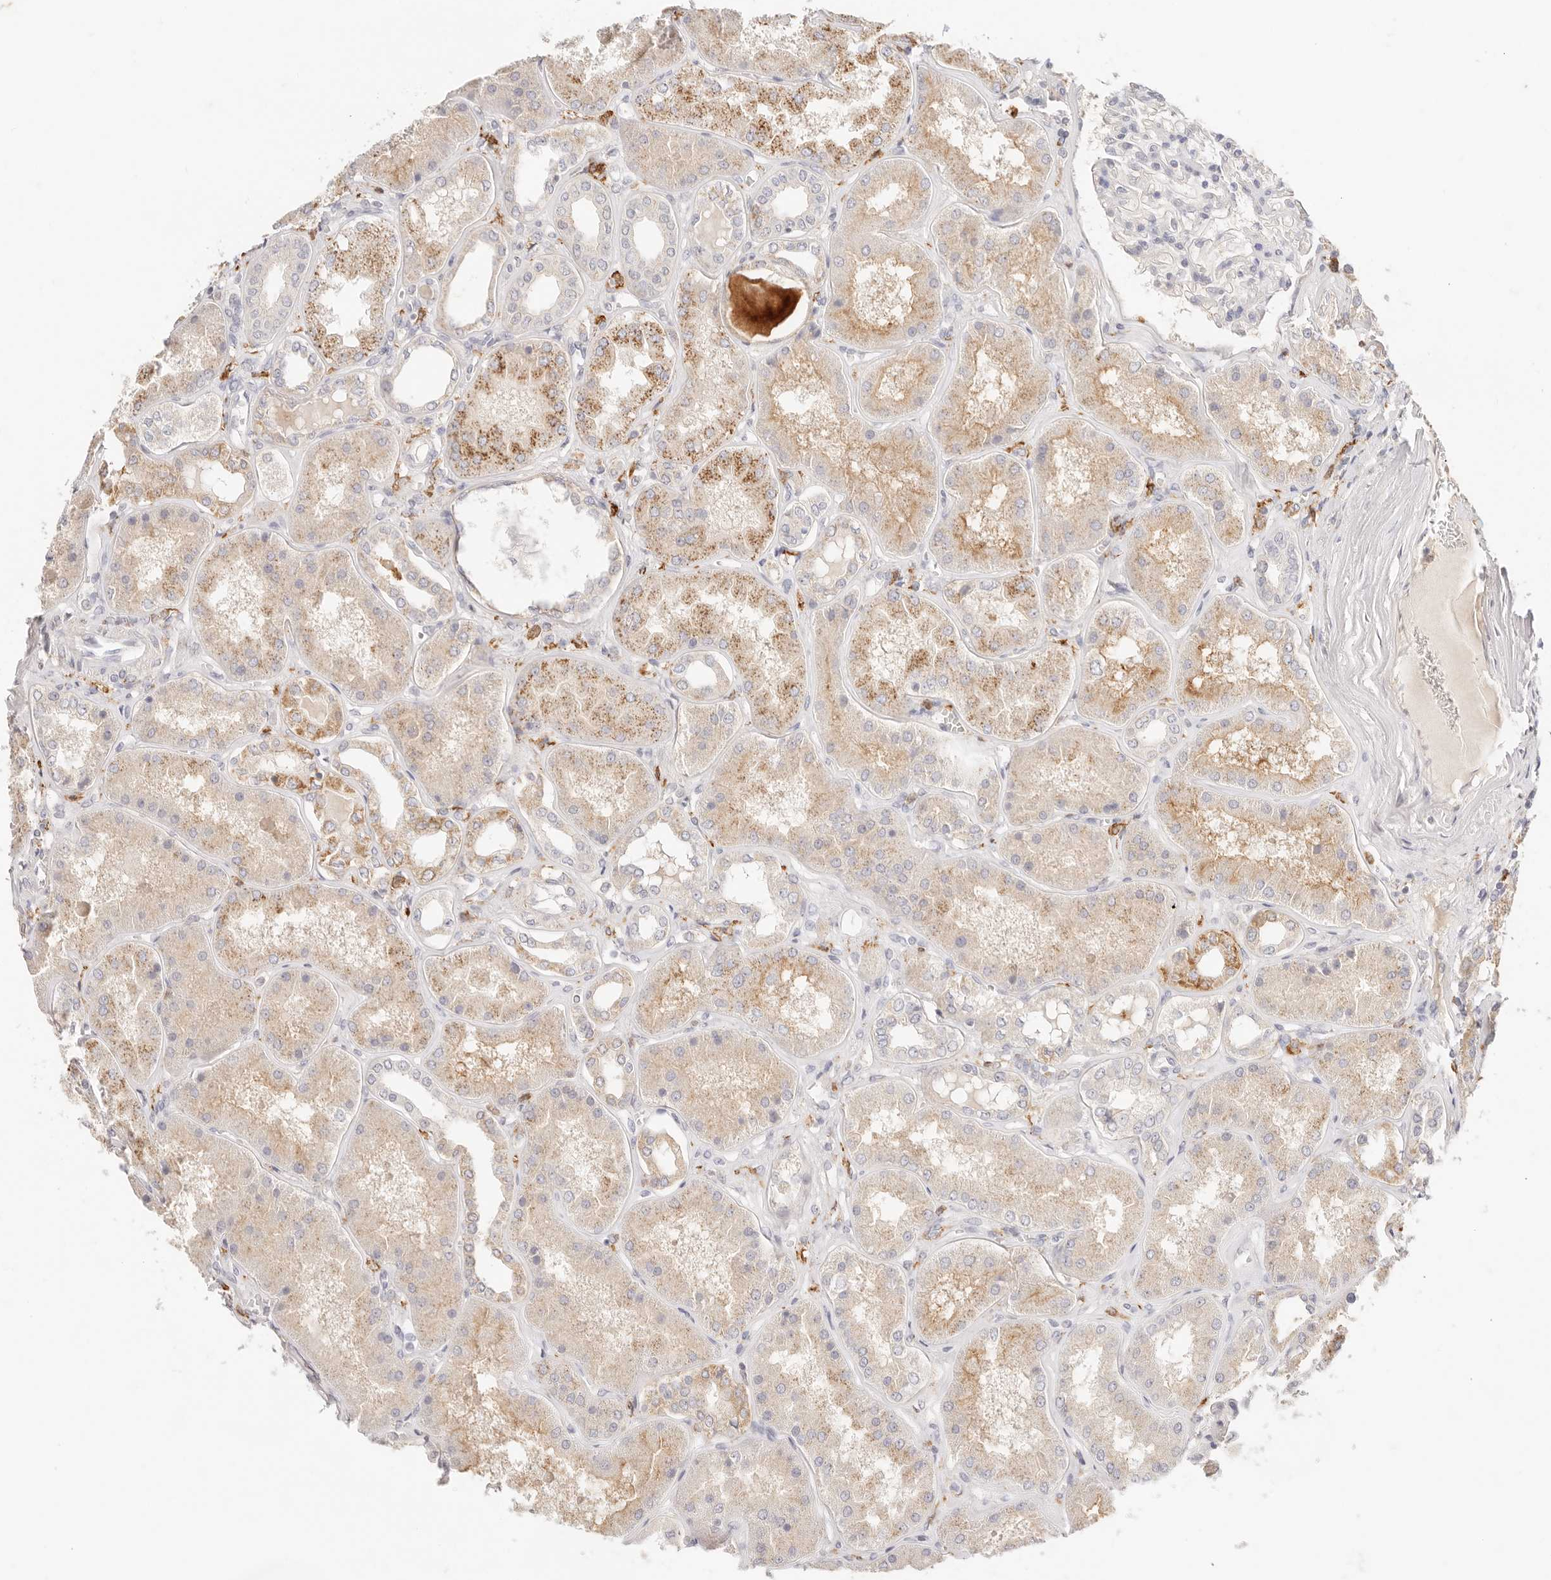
{"staining": {"intensity": "negative", "quantity": "none", "location": "none"}, "tissue": "kidney", "cell_type": "Cells in glomeruli", "image_type": "normal", "snomed": [{"axis": "morphology", "description": "Normal tissue, NOS"}, {"axis": "topography", "description": "Kidney"}], "caption": "Normal kidney was stained to show a protein in brown. There is no significant positivity in cells in glomeruli. (Immunohistochemistry (ihc), brightfield microscopy, high magnification).", "gene": "HK2", "patient": {"sex": "female", "age": 56}}